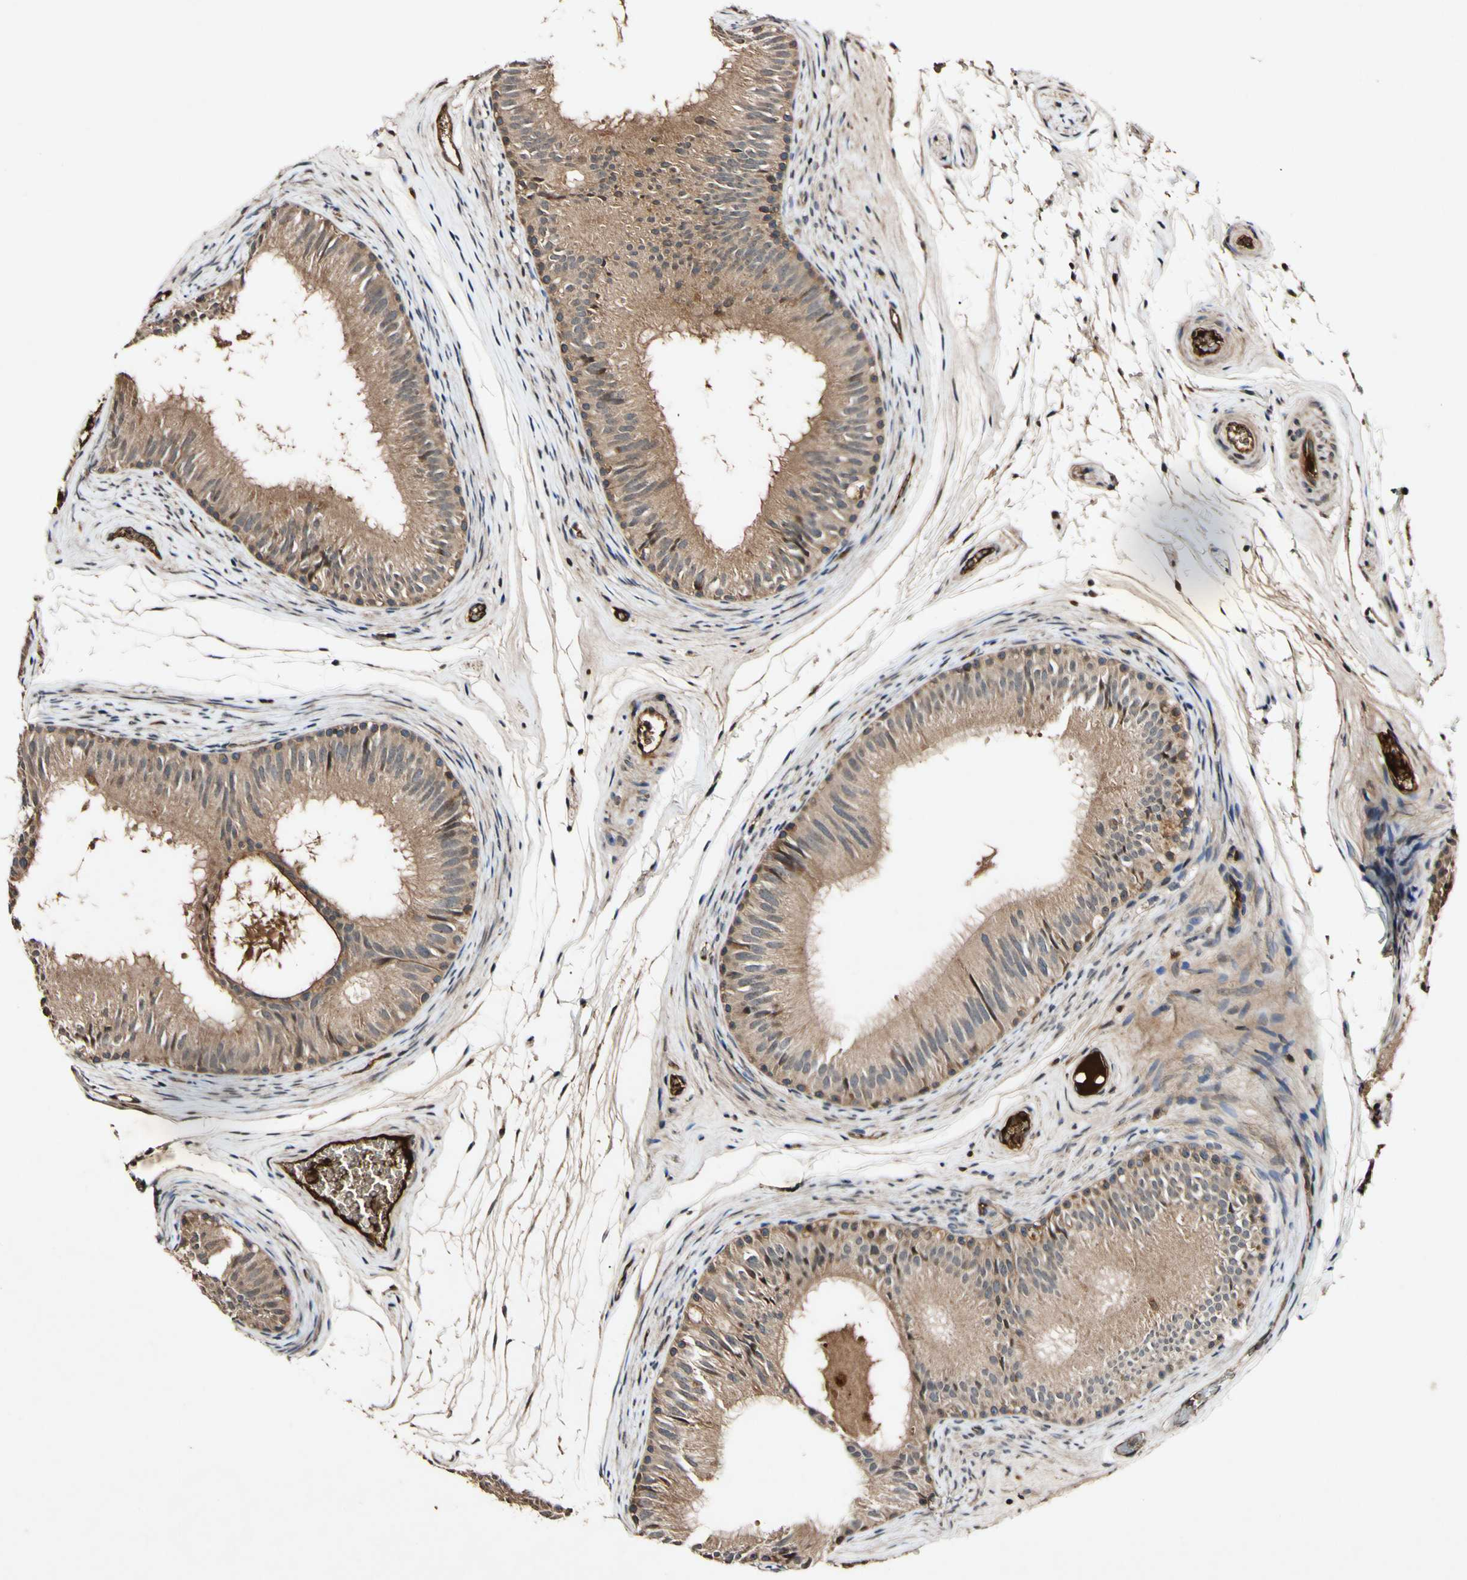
{"staining": {"intensity": "strong", "quantity": ">75%", "location": "cytoplasmic/membranous"}, "tissue": "epididymis", "cell_type": "Glandular cells", "image_type": "normal", "snomed": [{"axis": "morphology", "description": "Normal tissue, NOS"}, {"axis": "topography", "description": "Epididymis"}], "caption": "Immunohistochemical staining of benign epididymis displays high levels of strong cytoplasmic/membranous positivity in about >75% of glandular cells.", "gene": "PLAT", "patient": {"sex": "male", "age": 36}}